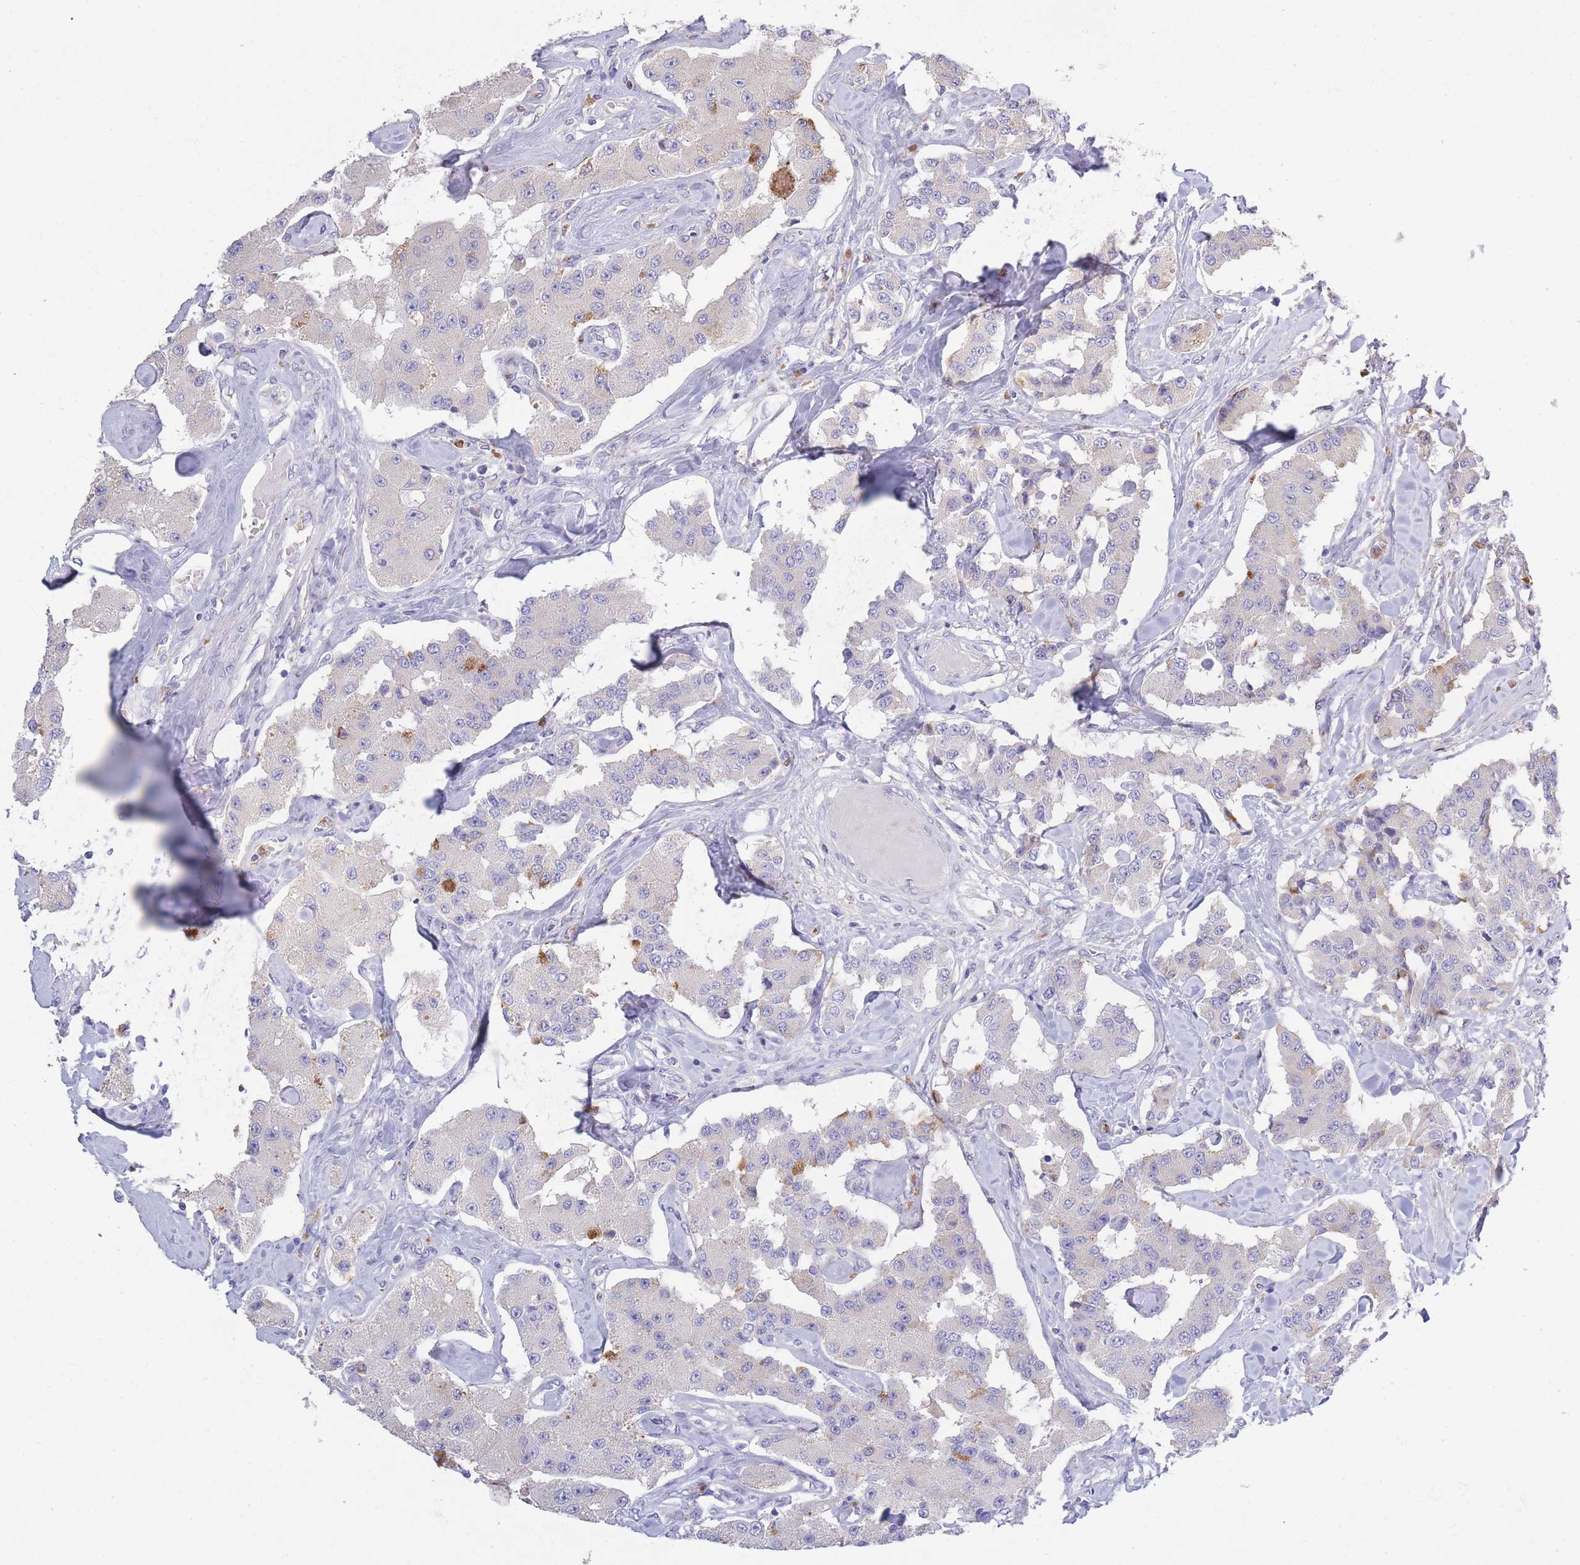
{"staining": {"intensity": "negative", "quantity": "none", "location": "none"}, "tissue": "carcinoid", "cell_type": "Tumor cells", "image_type": "cancer", "snomed": [{"axis": "morphology", "description": "Carcinoid, malignant, NOS"}, {"axis": "topography", "description": "Pancreas"}], "caption": "High magnification brightfield microscopy of carcinoid stained with DAB (brown) and counterstained with hematoxylin (blue): tumor cells show no significant staining.", "gene": "CENPM", "patient": {"sex": "male", "age": 41}}